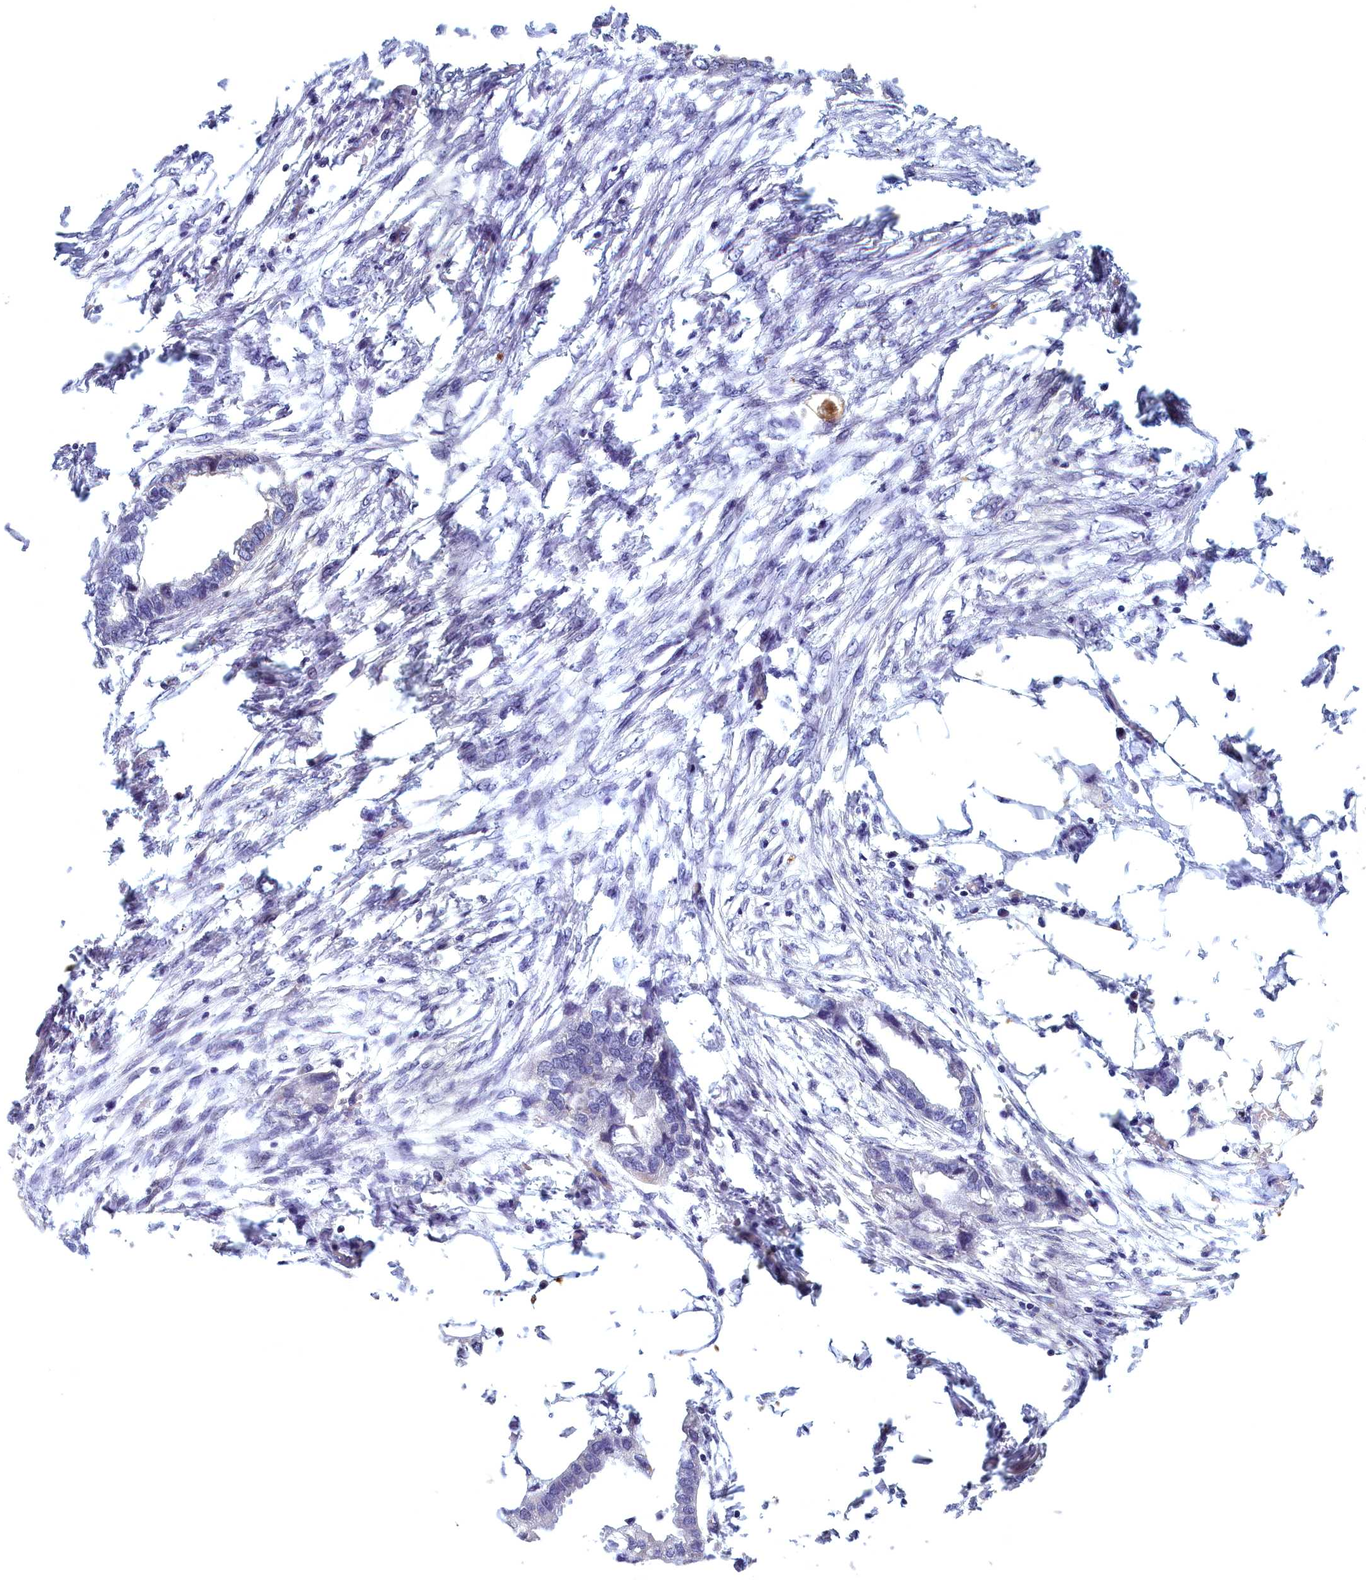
{"staining": {"intensity": "negative", "quantity": "none", "location": "none"}, "tissue": "endometrial cancer", "cell_type": "Tumor cells", "image_type": "cancer", "snomed": [{"axis": "morphology", "description": "Adenocarcinoma, NOS"}, {"axis": "morphology", "description": "Adenocarcinoma, metastatic, NOS"}, {"axis": "topography", "description": "Adipose tissue"}, {"axis": "topography", "description": "Endometrium"}], "caption": "IHC of human metastatic adenocarcinoma (endometrial) demonstrates no positivity in tumor cells. Nuclei are stained in blue.", "gene": "EPB41L4B", "patient": {"sex": "female", "age": 67}}